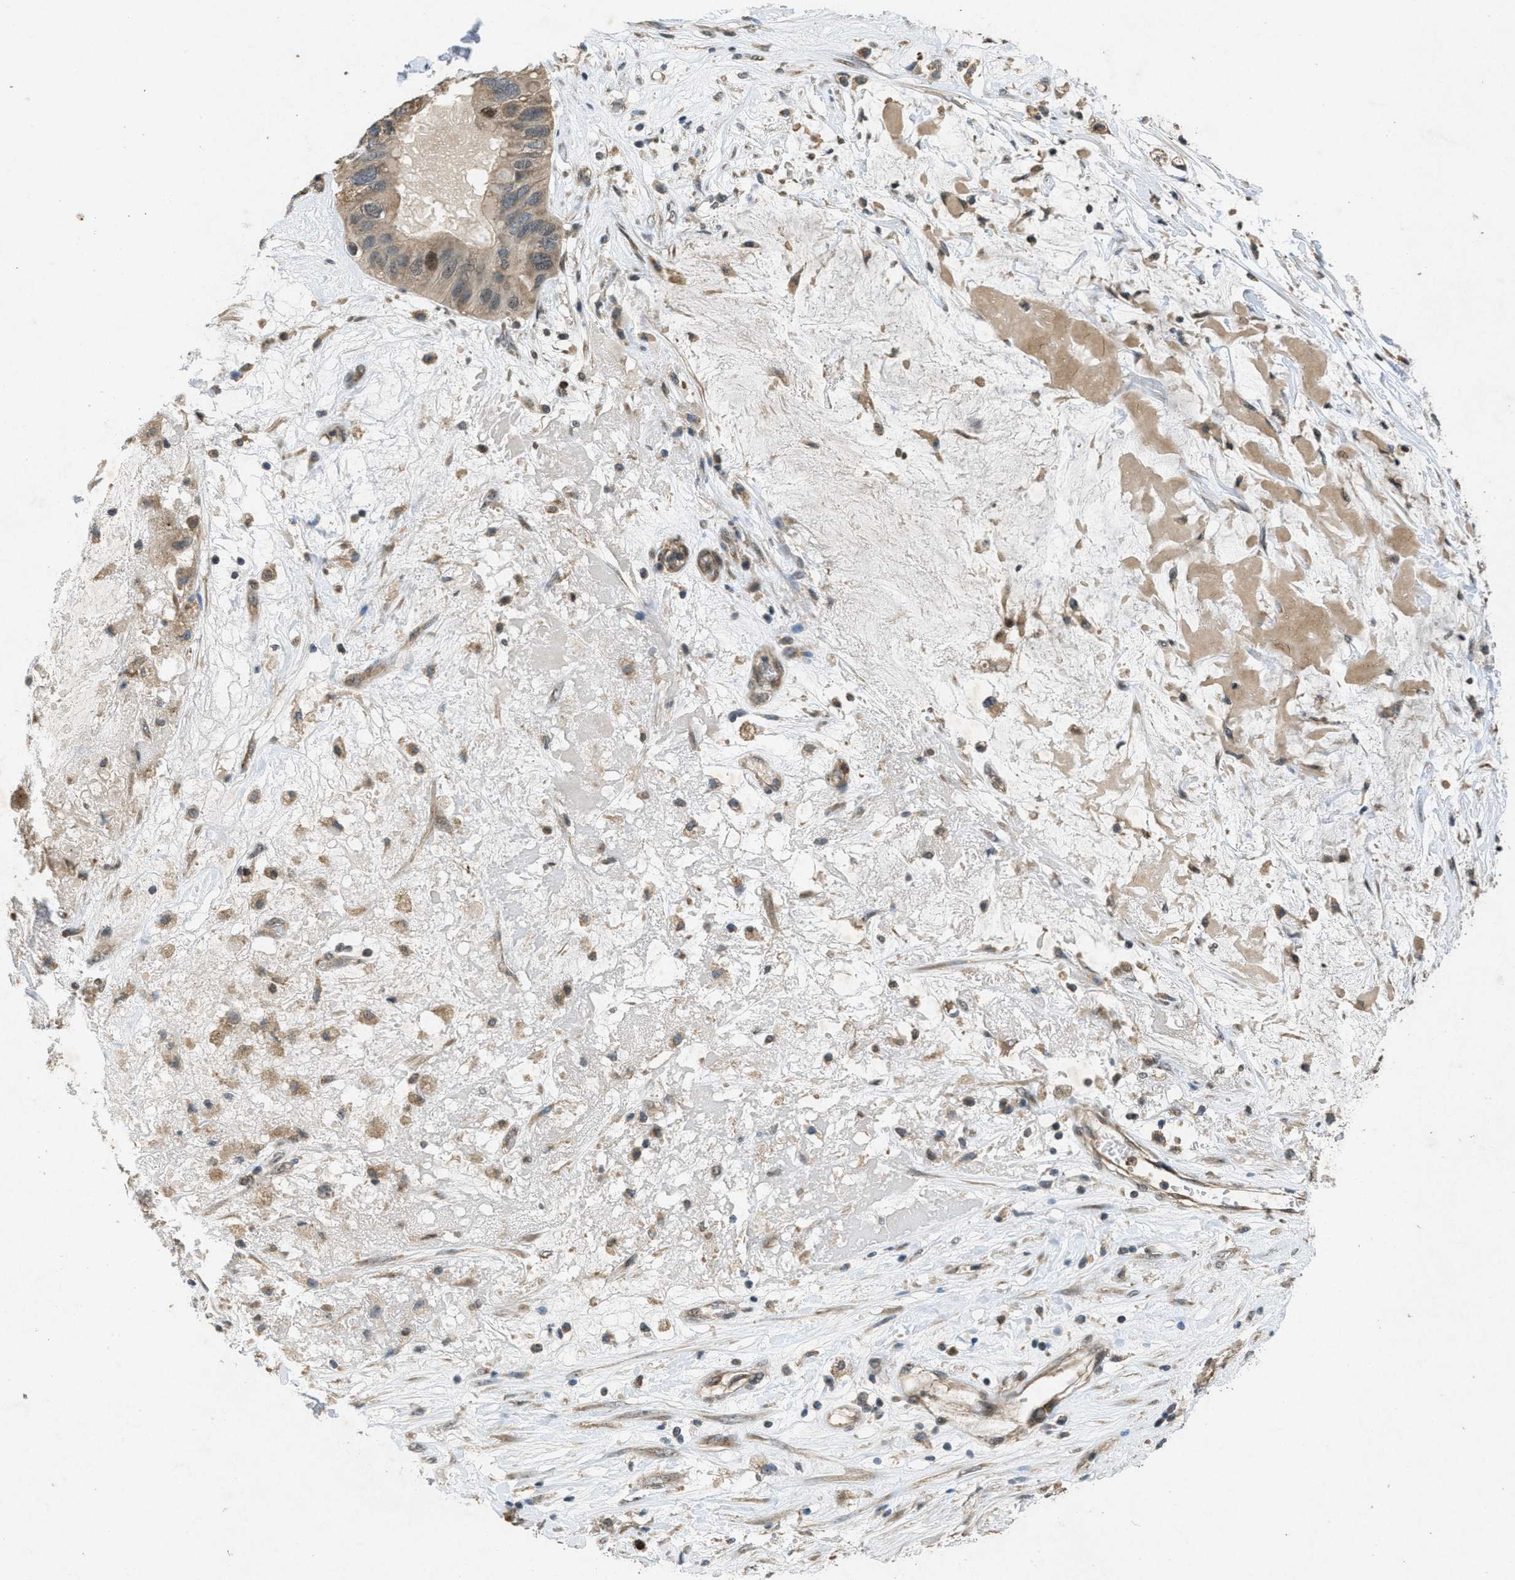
{"staining": {"intensity": "moderate", "quantity": ">75%", "location": "cytoplasmic/membranous,nuclear"}, "tissue": "ovarian cancer", "cell_type": "Tumor cells", "image_type": "cancer", "snomed": [{"axis": "morphology", "description": "Cystadenocarcinoma, mucinous, NOS"}, {"axis": "topography", "description": "Ovary"}], "caption": "Immunohistochemical staining of ovarian mucinous cystadenocarcinoma reveals medium levels of moderate cytoplasmic/membranous and nuclear protein positivity in approximately >75% of tumor cells.", "gene": "PPP1R15A", "patient": {"sex": "female", "age": 80}}